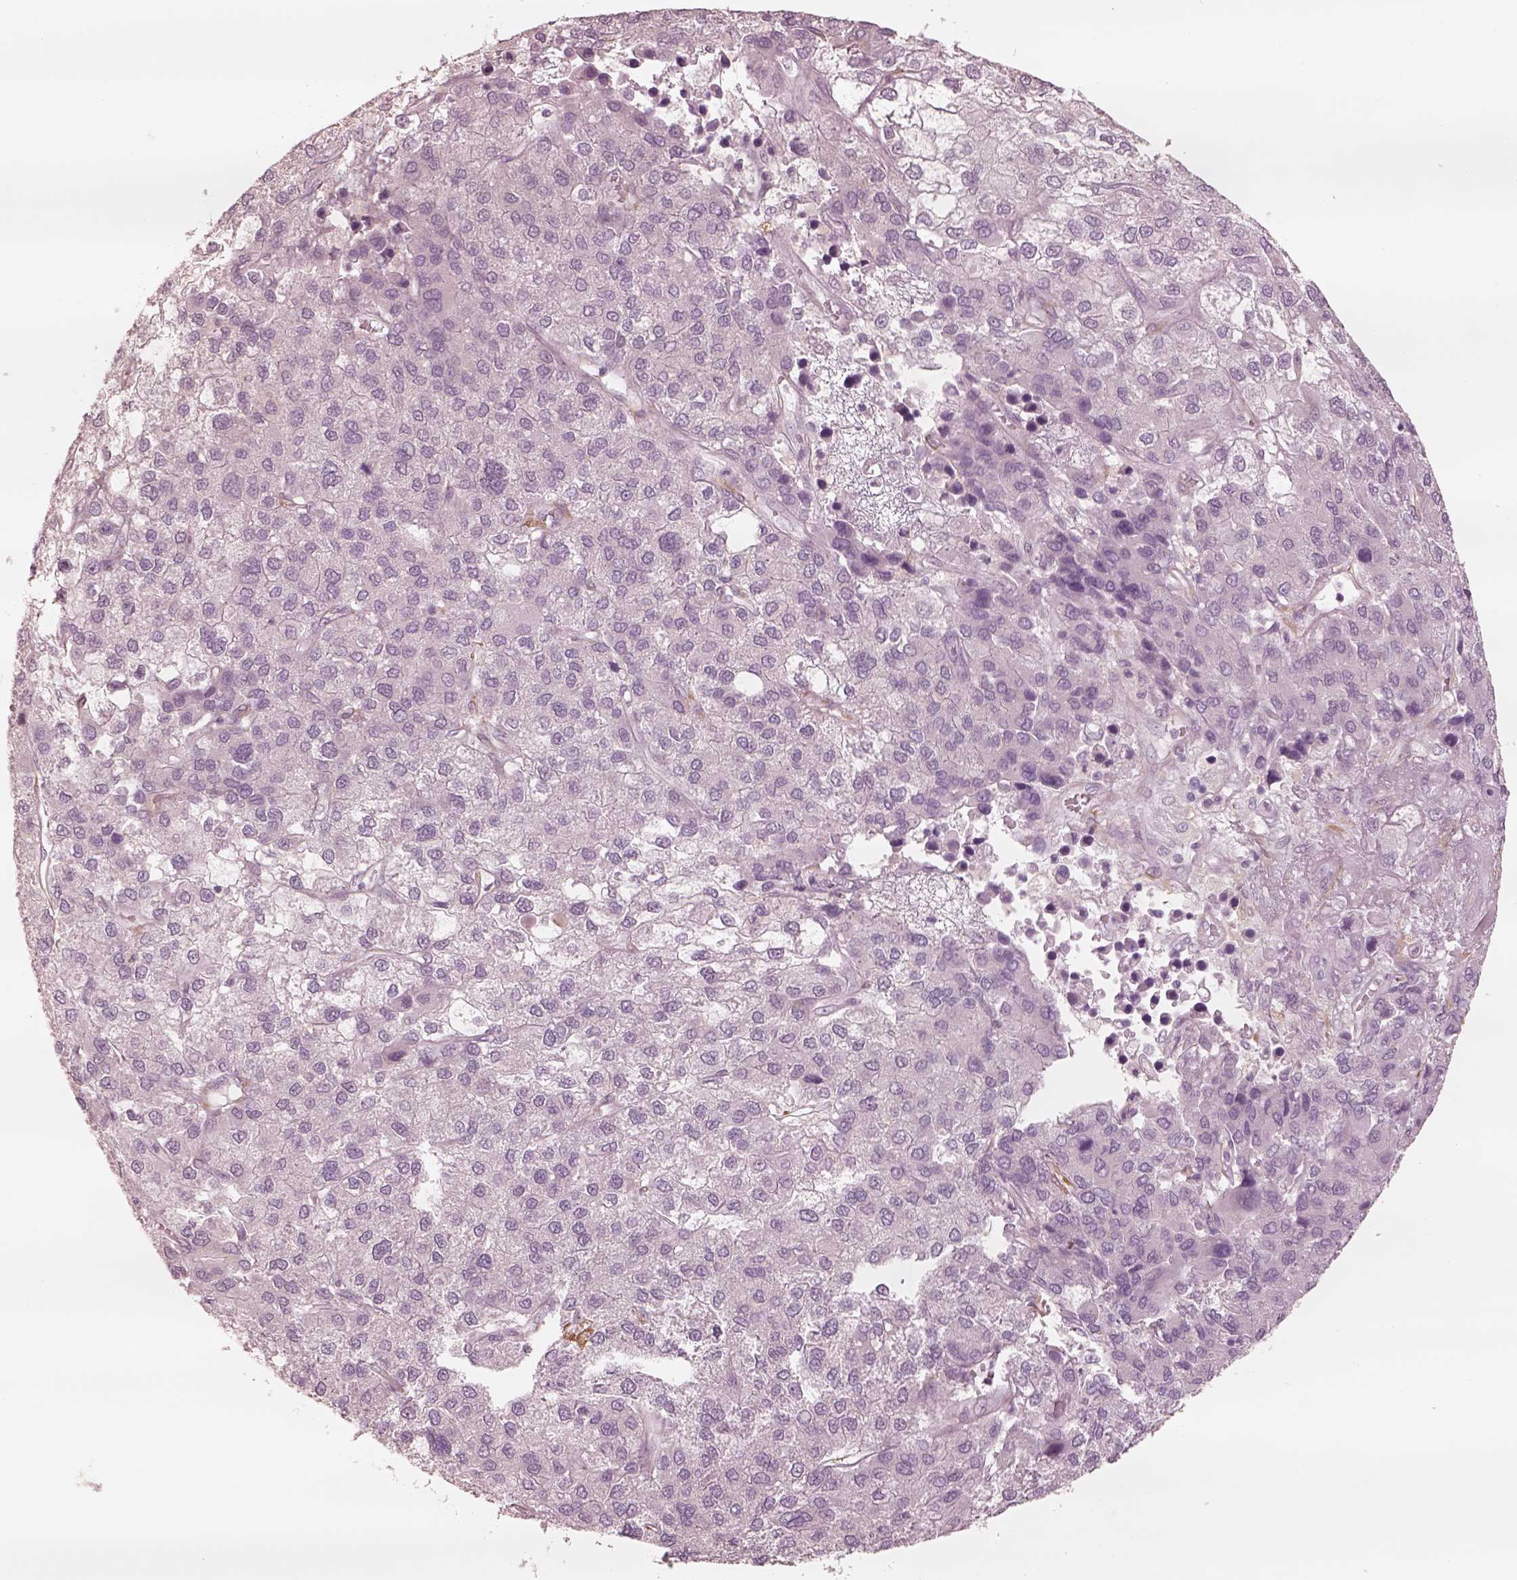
{"staining": {"intensity": "negative", "quantity": "none", "location": "none"}, "tissue": "liver cancer", "cell_type": "Tumor cells", "image_type": "cancer", "snomed": [{"axis": "morphology", "description": "Carcinoma, Hepatocellular, NOS"}, {"axis": "topography", "description": "Liver"}], "caption": "Human liver hepatocellular carcinoma stained for a protein using immunohistochemistry (IHC) exhibits no staining in tumor cells.", "gene": "DNAAF9", "patient": {"sex": "female", "age": 41}}